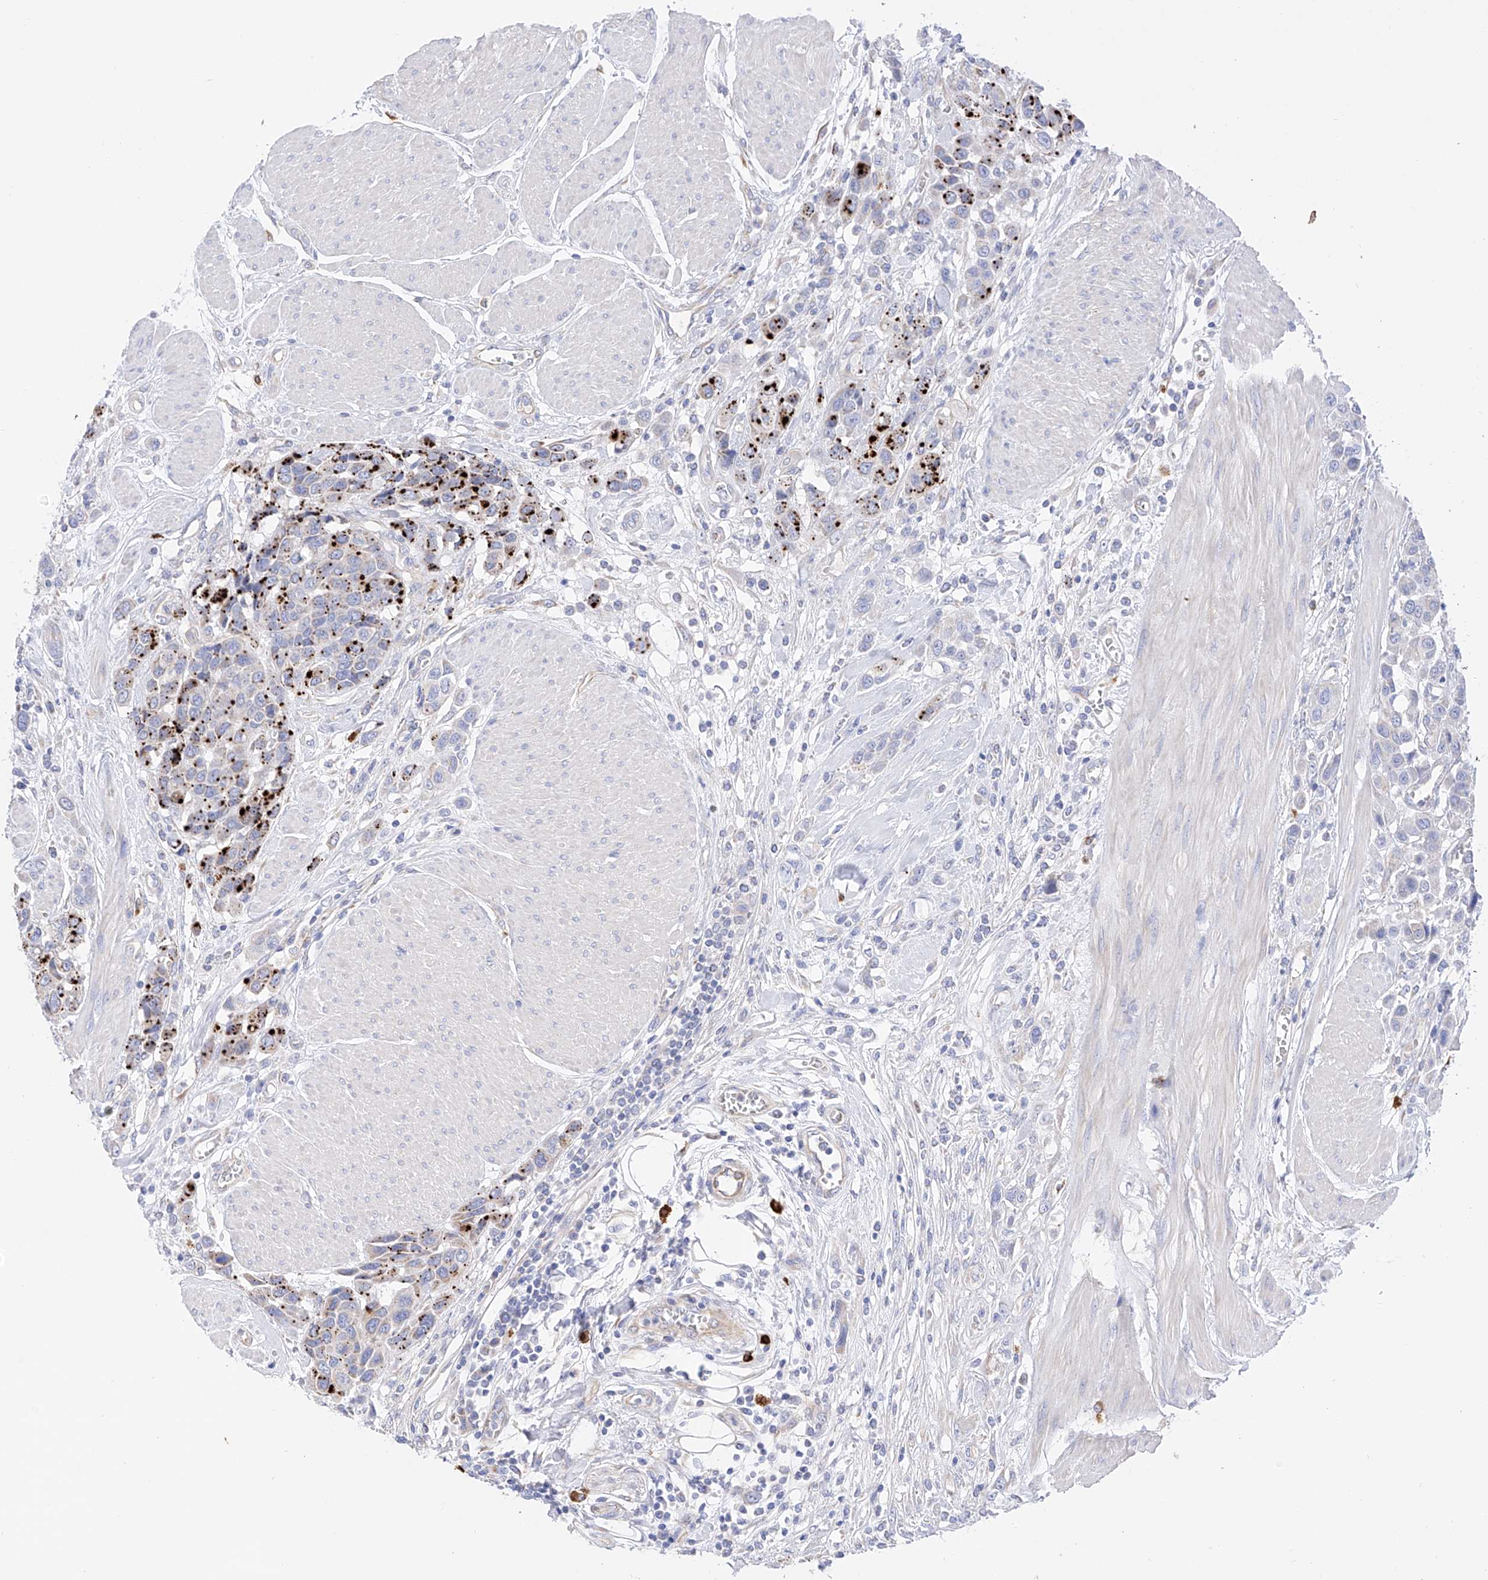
{"staining": {"intensity": "strong", "quantity": "25%-75%", "location": "cytoplasmic/membranous"}, "tissue": "urothelial cancer", "cell_type": "Tumor cells", "image_type": "cancer", "snomed": [{"axis": "morphology", "description": "Urothelial carcinoma, High grade"}, {"axis": "topography", "description": "Urinary bladder"}], "caption": "The image reveals staining of urothelial cancer, revealing strong cytoplasmic/membranous protein expression (brown color) within tumor cells.", "gene": "FLG", "patient": {"sex": "male", "age": 50}}